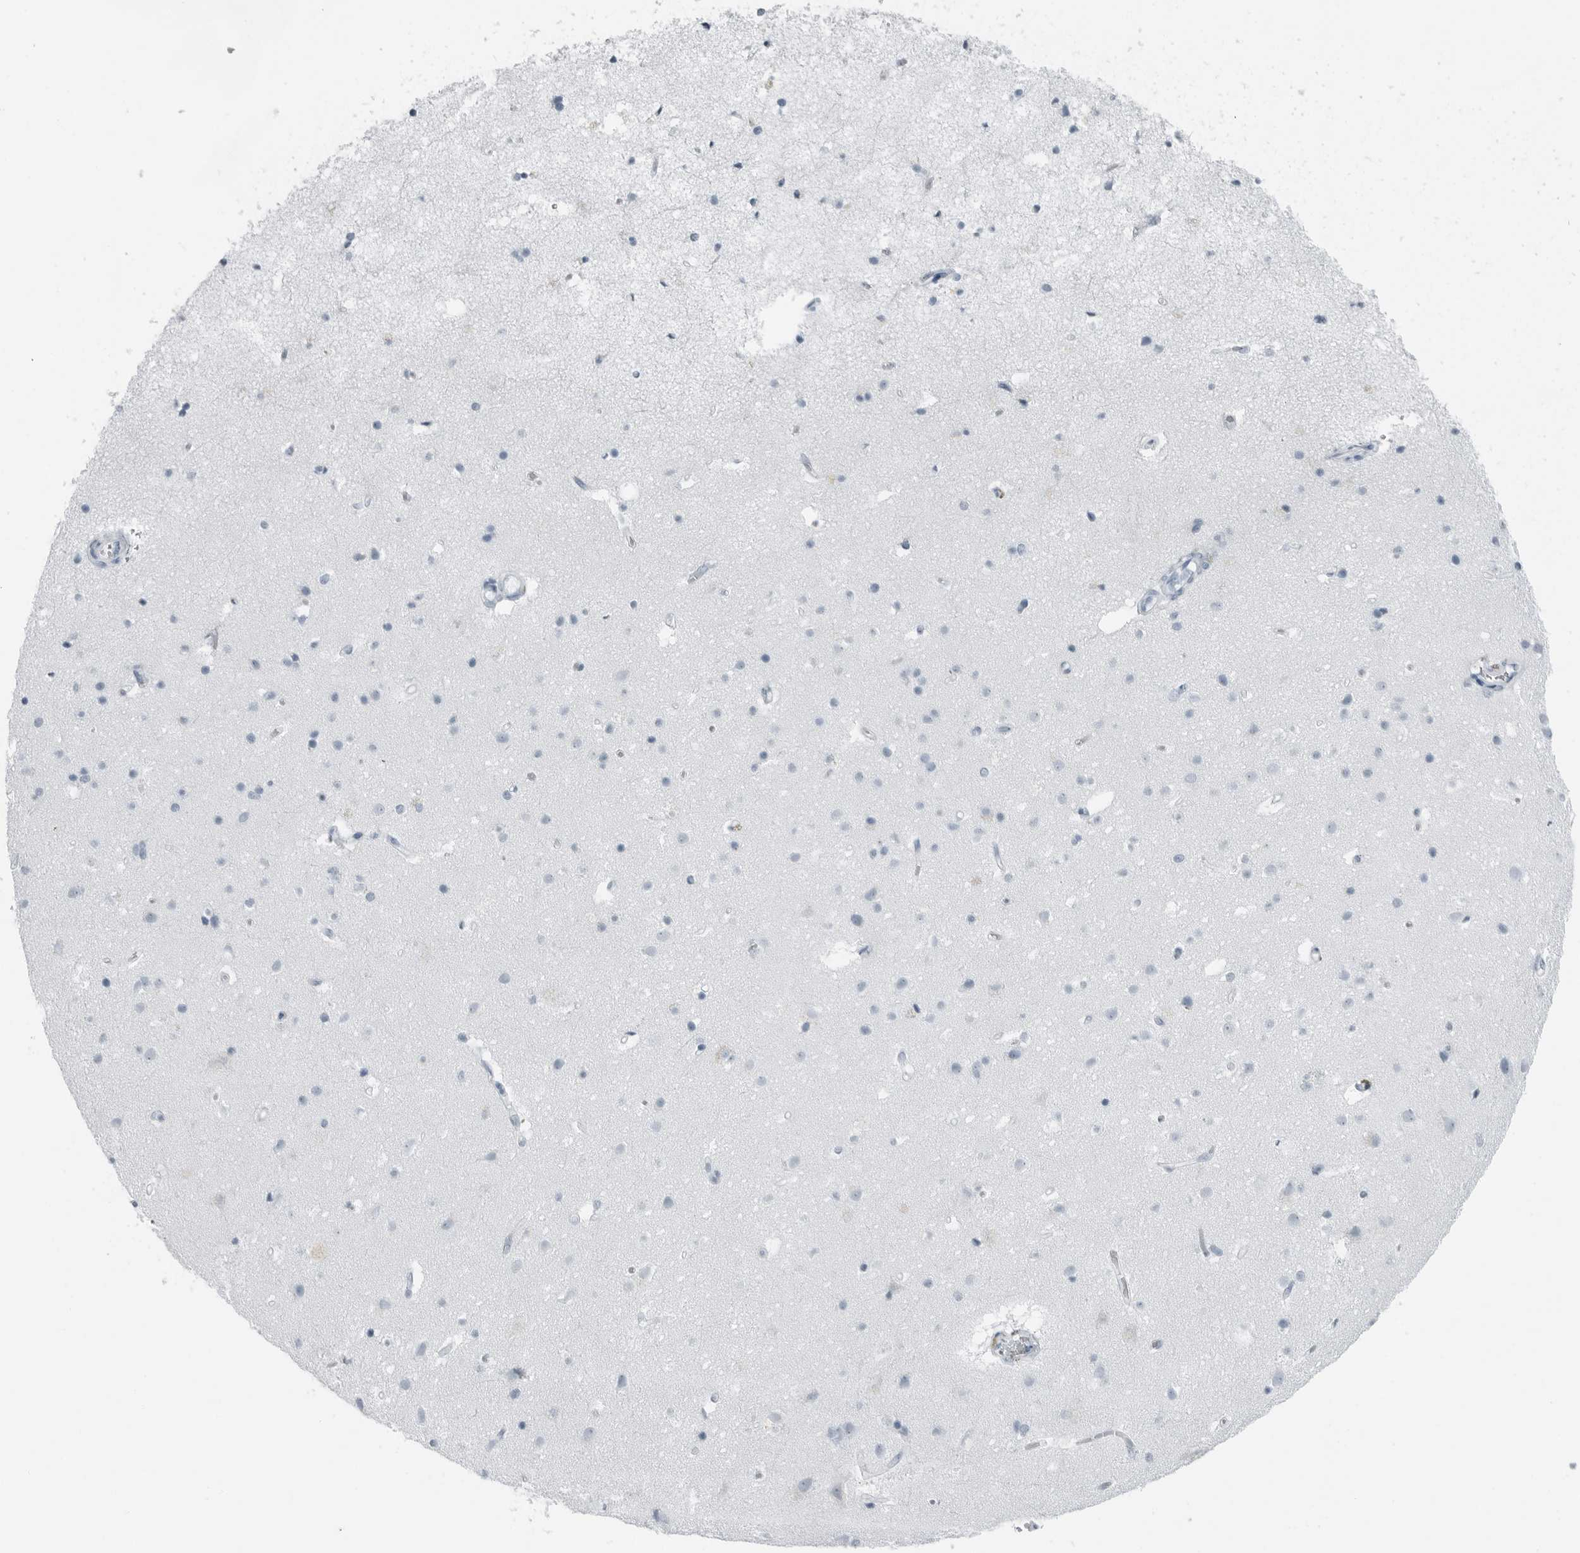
{"staining": {"intensity": "negative", "quantity": "none", "location": "none"}, "tissue": "cerebral cortex", "cell_type": "Endothelial cells", "image_type": "normal", "snomed": [{"axis": "morphology", "description": "Normal tissue, NOS"}, {"axis": "topography", "description": "Cerebral cortex"}], "caption": "Endothelial cells show no significant staining in normal cerebral cortex. Nuclei are stained in blue.", "gene": "FABP6", "patient": {"sex": "male", "age": 54}}